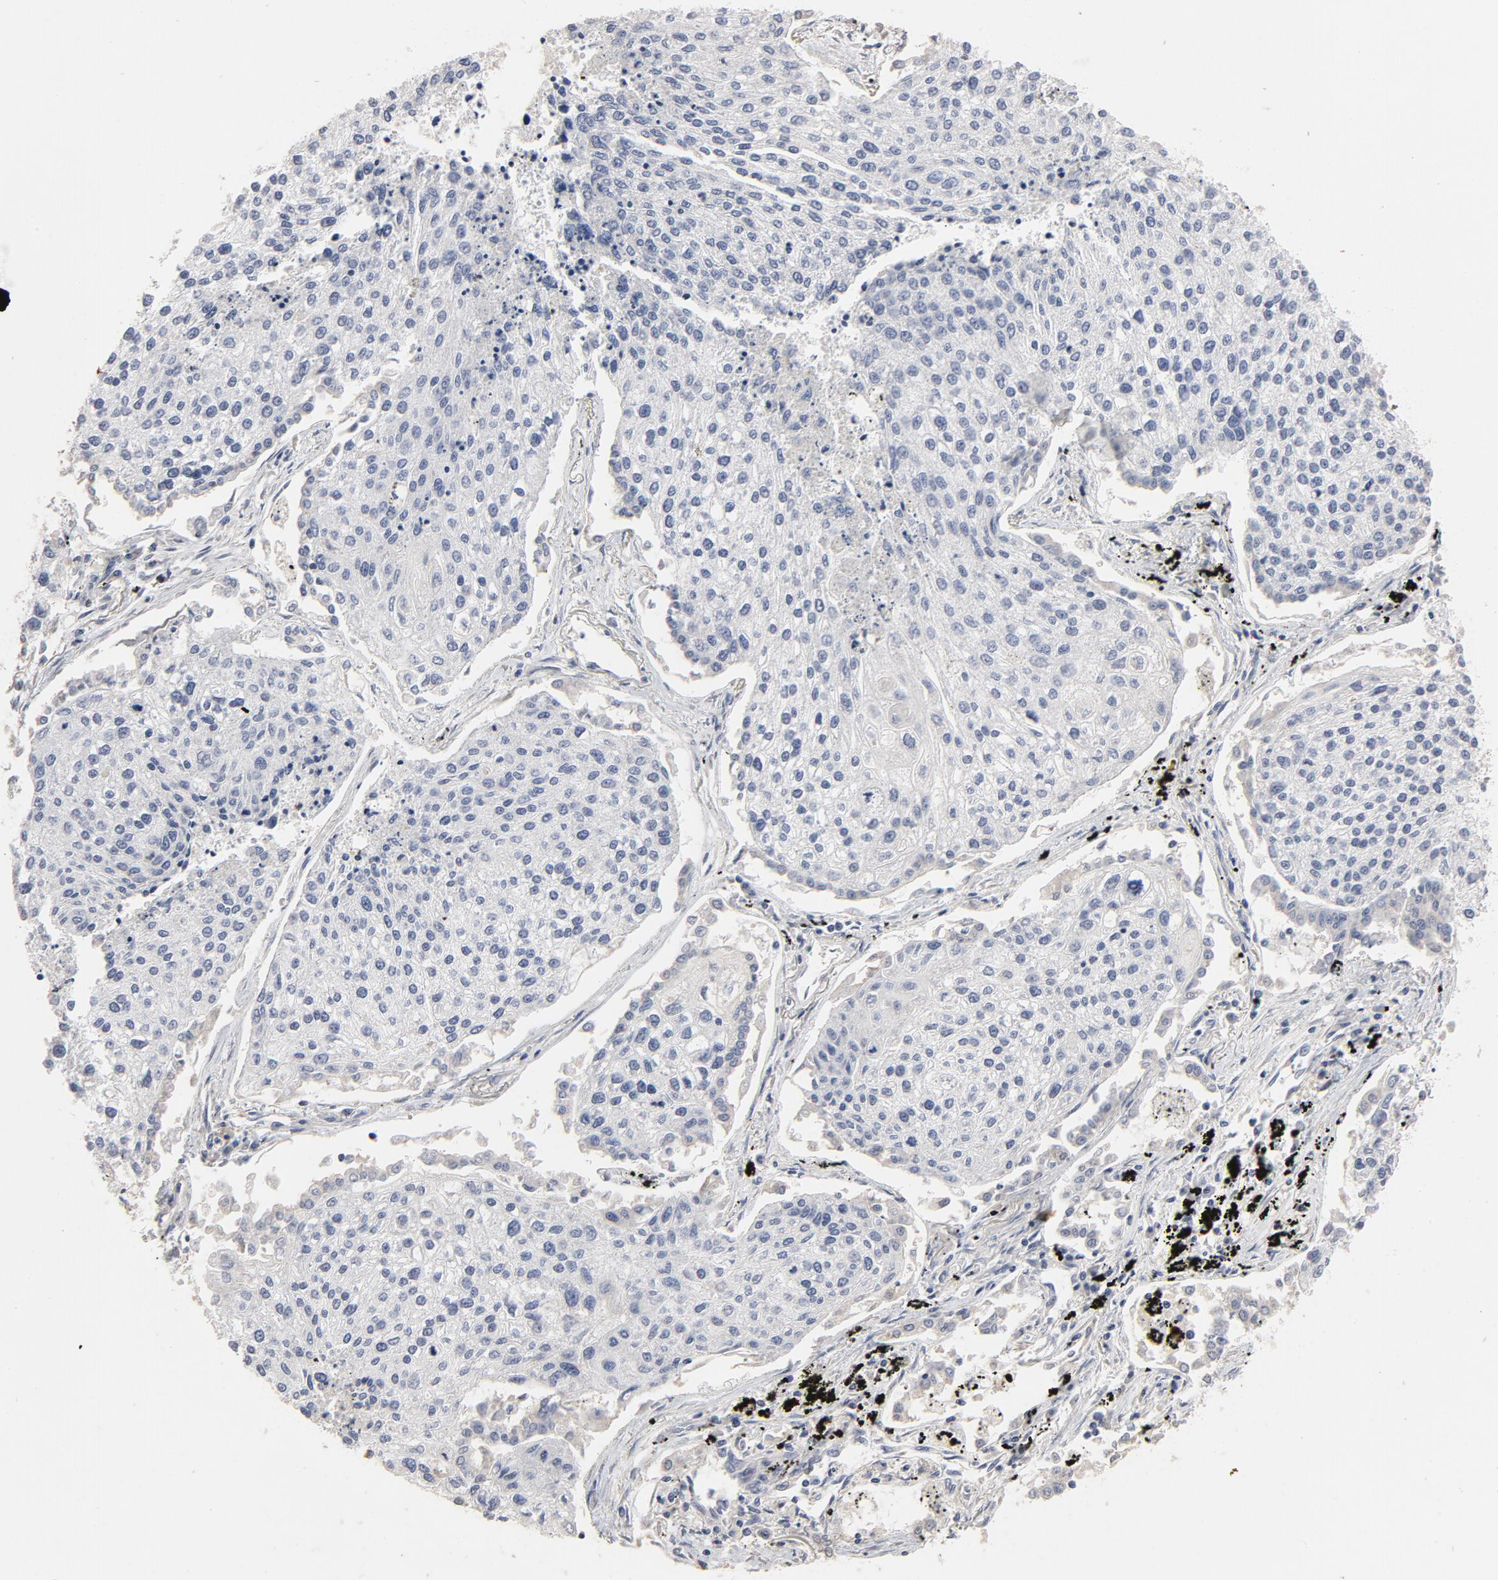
{"staining": {"intensity": "moderate", "quantity": "<25%", "location": "nuclear"}, "tissue": "lung cancer", "cell_type": "Tumor cells", "image_type": "cancer", "snomed": [{"axis": "morphology", "description": "Squamous cell carcinoma, NOS"}, {"axis": "topography", "description": "Lung"}], "caption": "Approximately <25% of tumor cells in human squamous cell carcinoma (lung) reveal moderate nuclear protein positivity as visualized by brown immunohistochemical staining.", "gene": "TP53RK", "patient": {"sex": "male", "age": 75}}